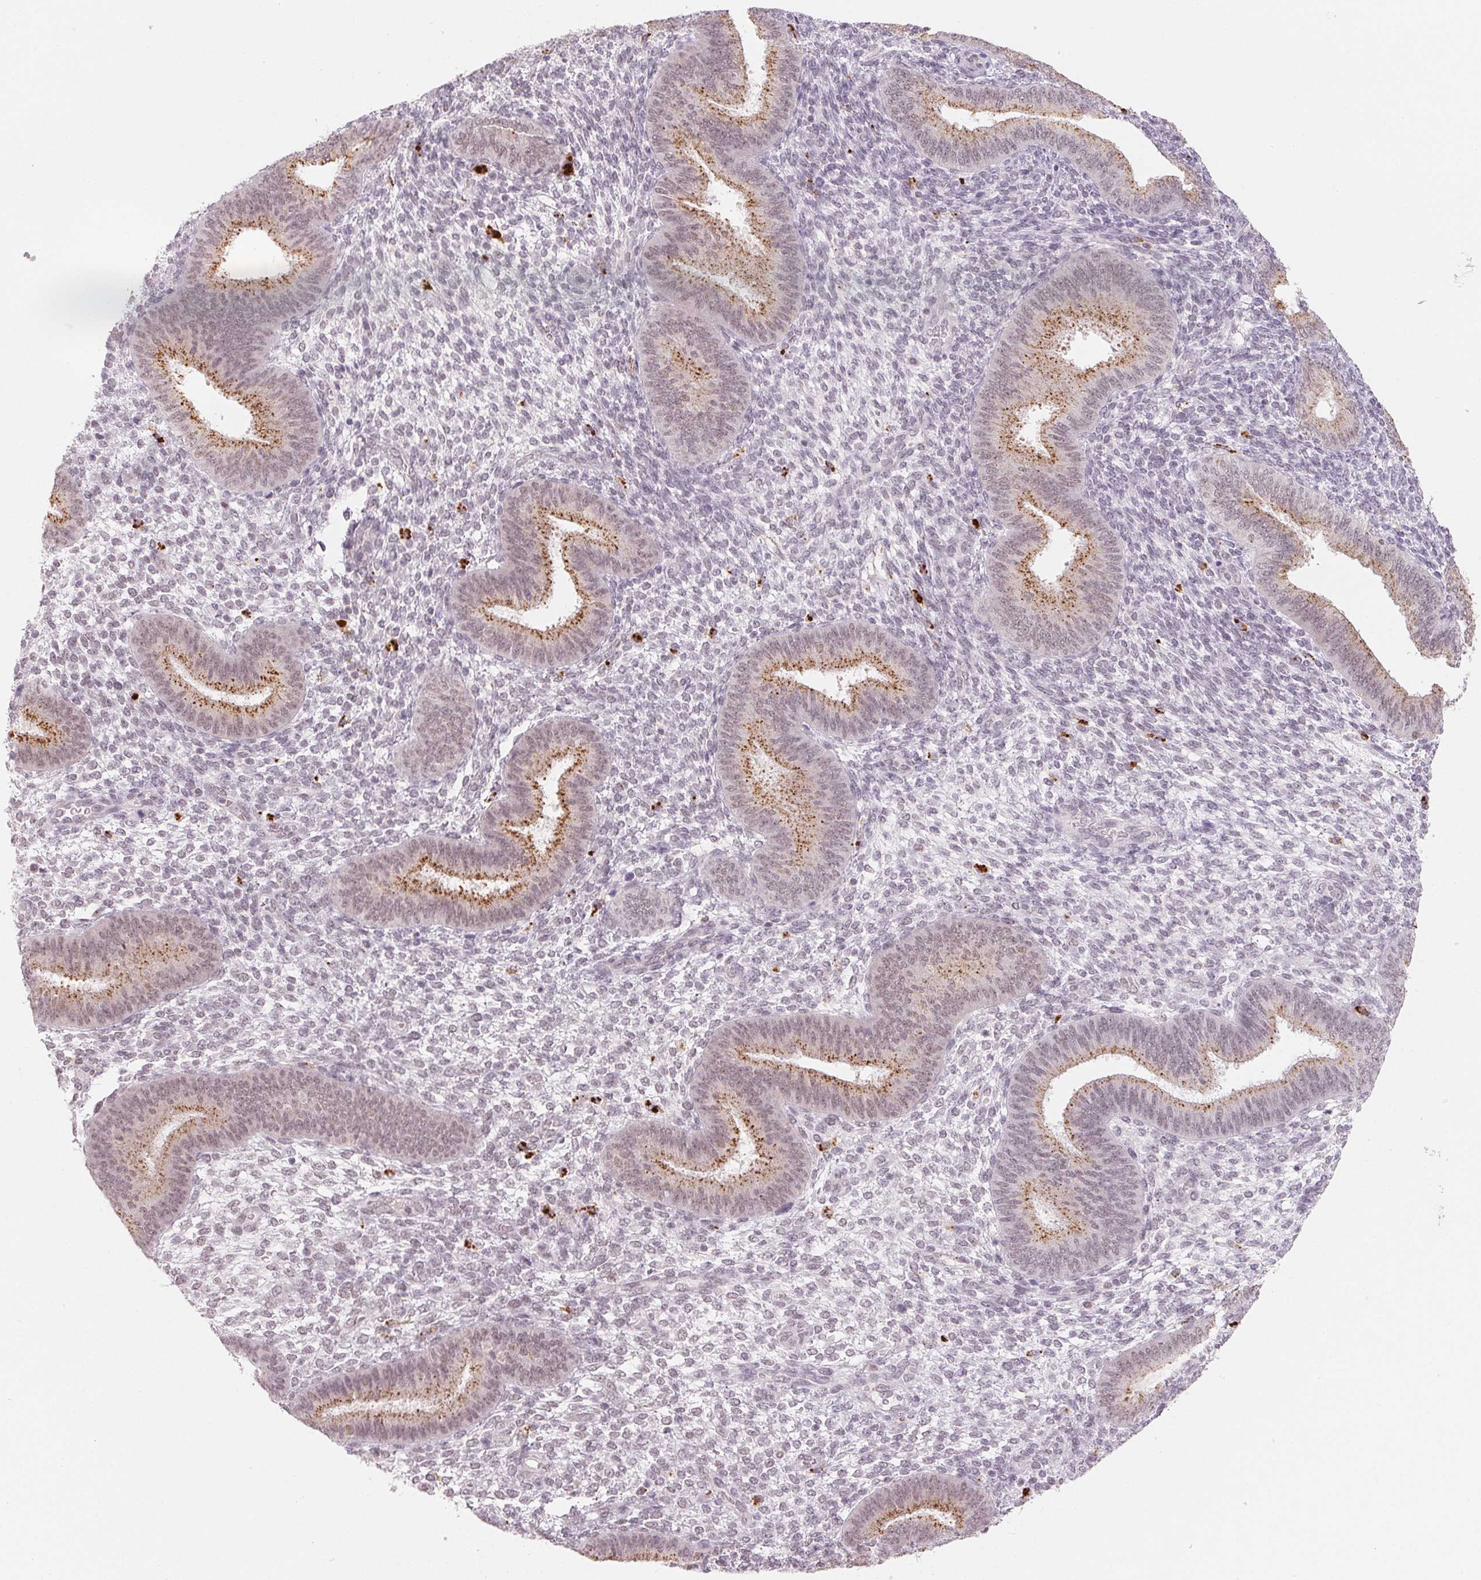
{"staining": {"intensity": "negative", "quantity": "none", "location": "none"}, "tissue": "endometrium", "cell_type": "Cells in endometrial stroma", "image_type": "normal", "snomed": [{"axis": "morphology", "description": "Normal tissue, NOS"}, {"axis": "topography", "description": "Endometrium"}], "caption": "This is a histopathology image of immunohistochemistry (IHC) staining of normal endometrium, which shows no positivity in cells in endometrial stroma. The staining is performed using DAB (3,3'-diaminobenzidine) brown chromogen with nuclei counter-stained in using hematoxylin.", "gene": "NXF3", "patient": {"sex": "female", "age": 39}}